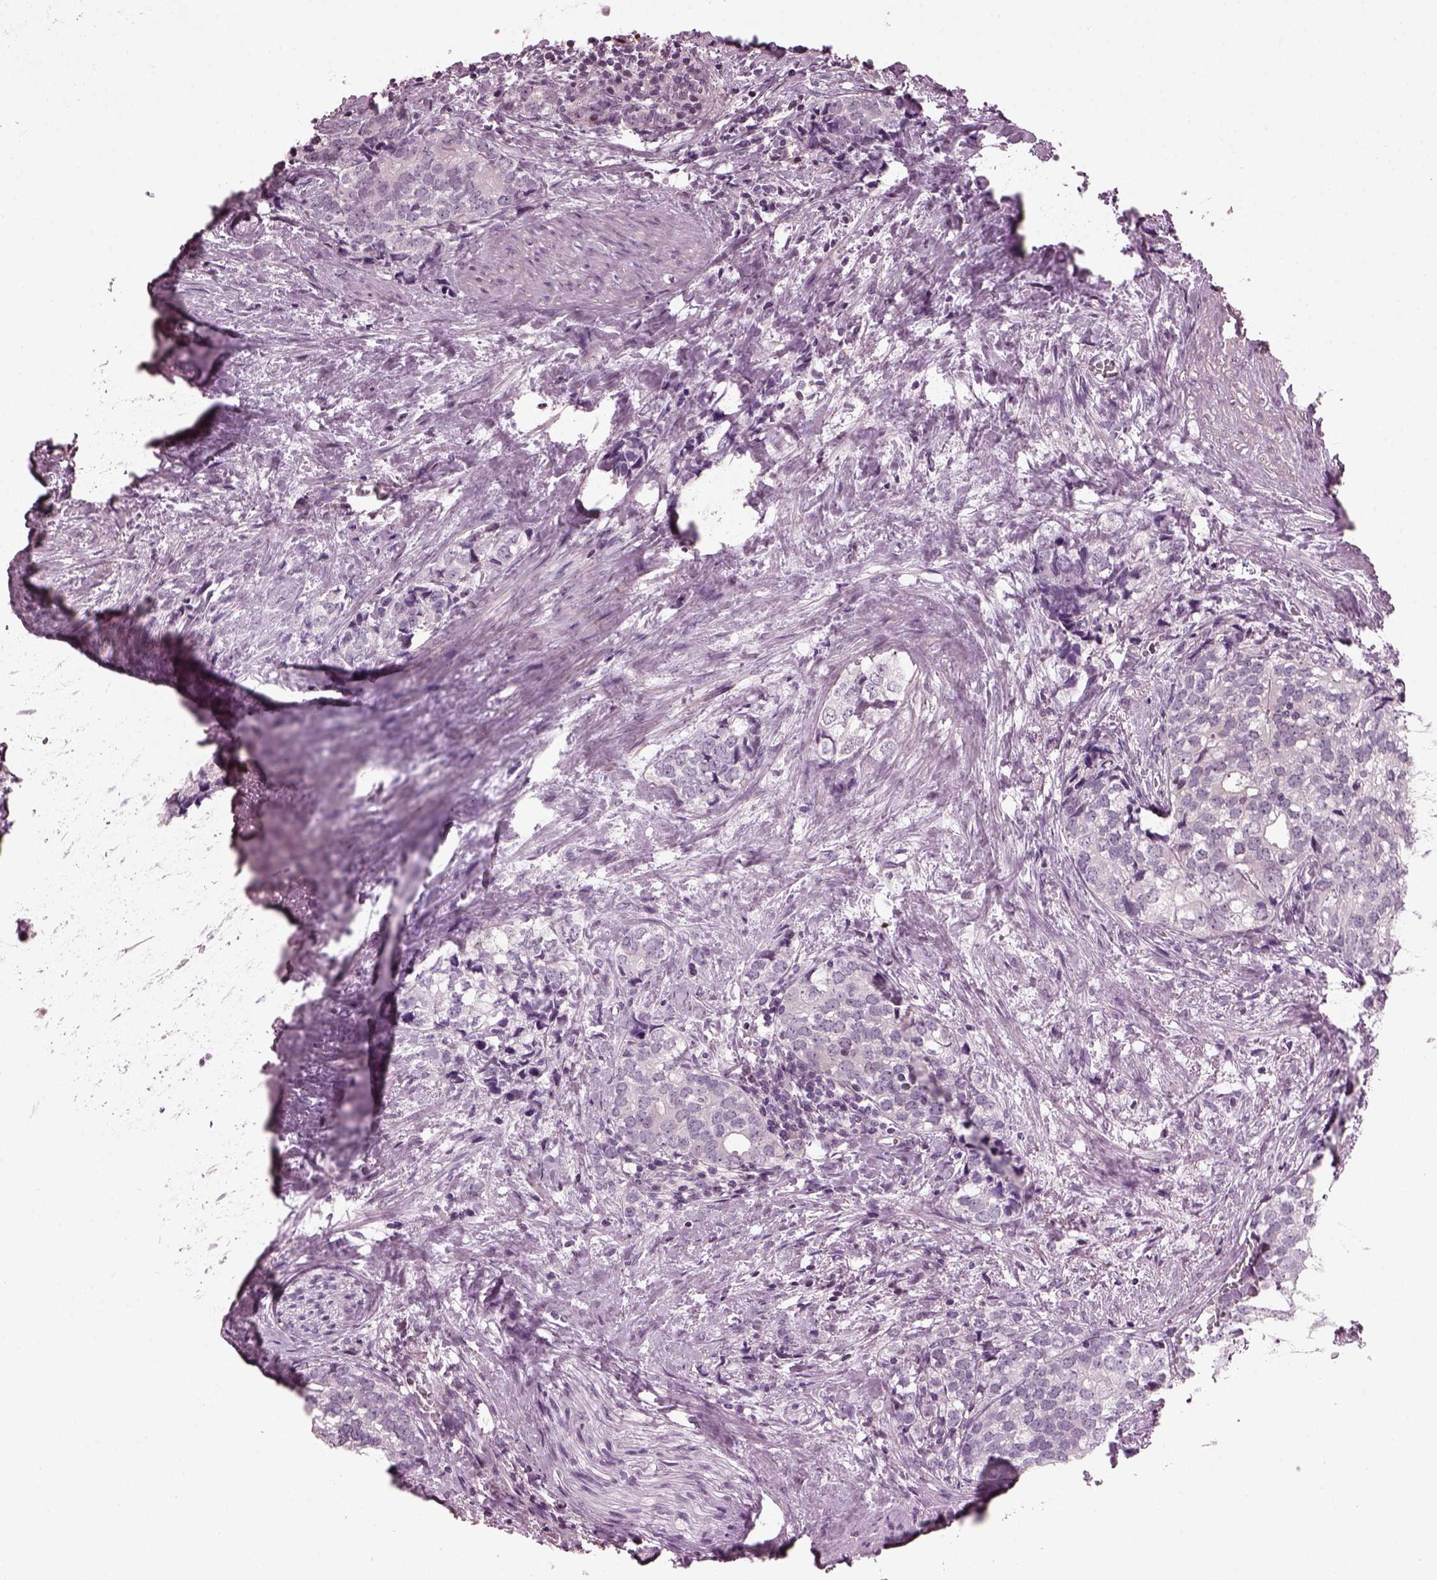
{"staining": {"intensity": "negative", "quantity": "none", "location": "none"}, "tissue": "prostate cancer", "cell_type": "Tumor cells", "image_type": "cancer", "snomed": [{"axis": "morphology", "description": "Adenocarcinoma, NOS"}, {"axis": "topography", "description": "Prostate and seminal vesicle, NOS"}], "caption": "A high-resolution histopathology image shows IHC staining of prostate cancer, which reveals no significant expression in tumor cells.", "gene": "BFSP1", "patient": {"sex": "male", "age": 63}}